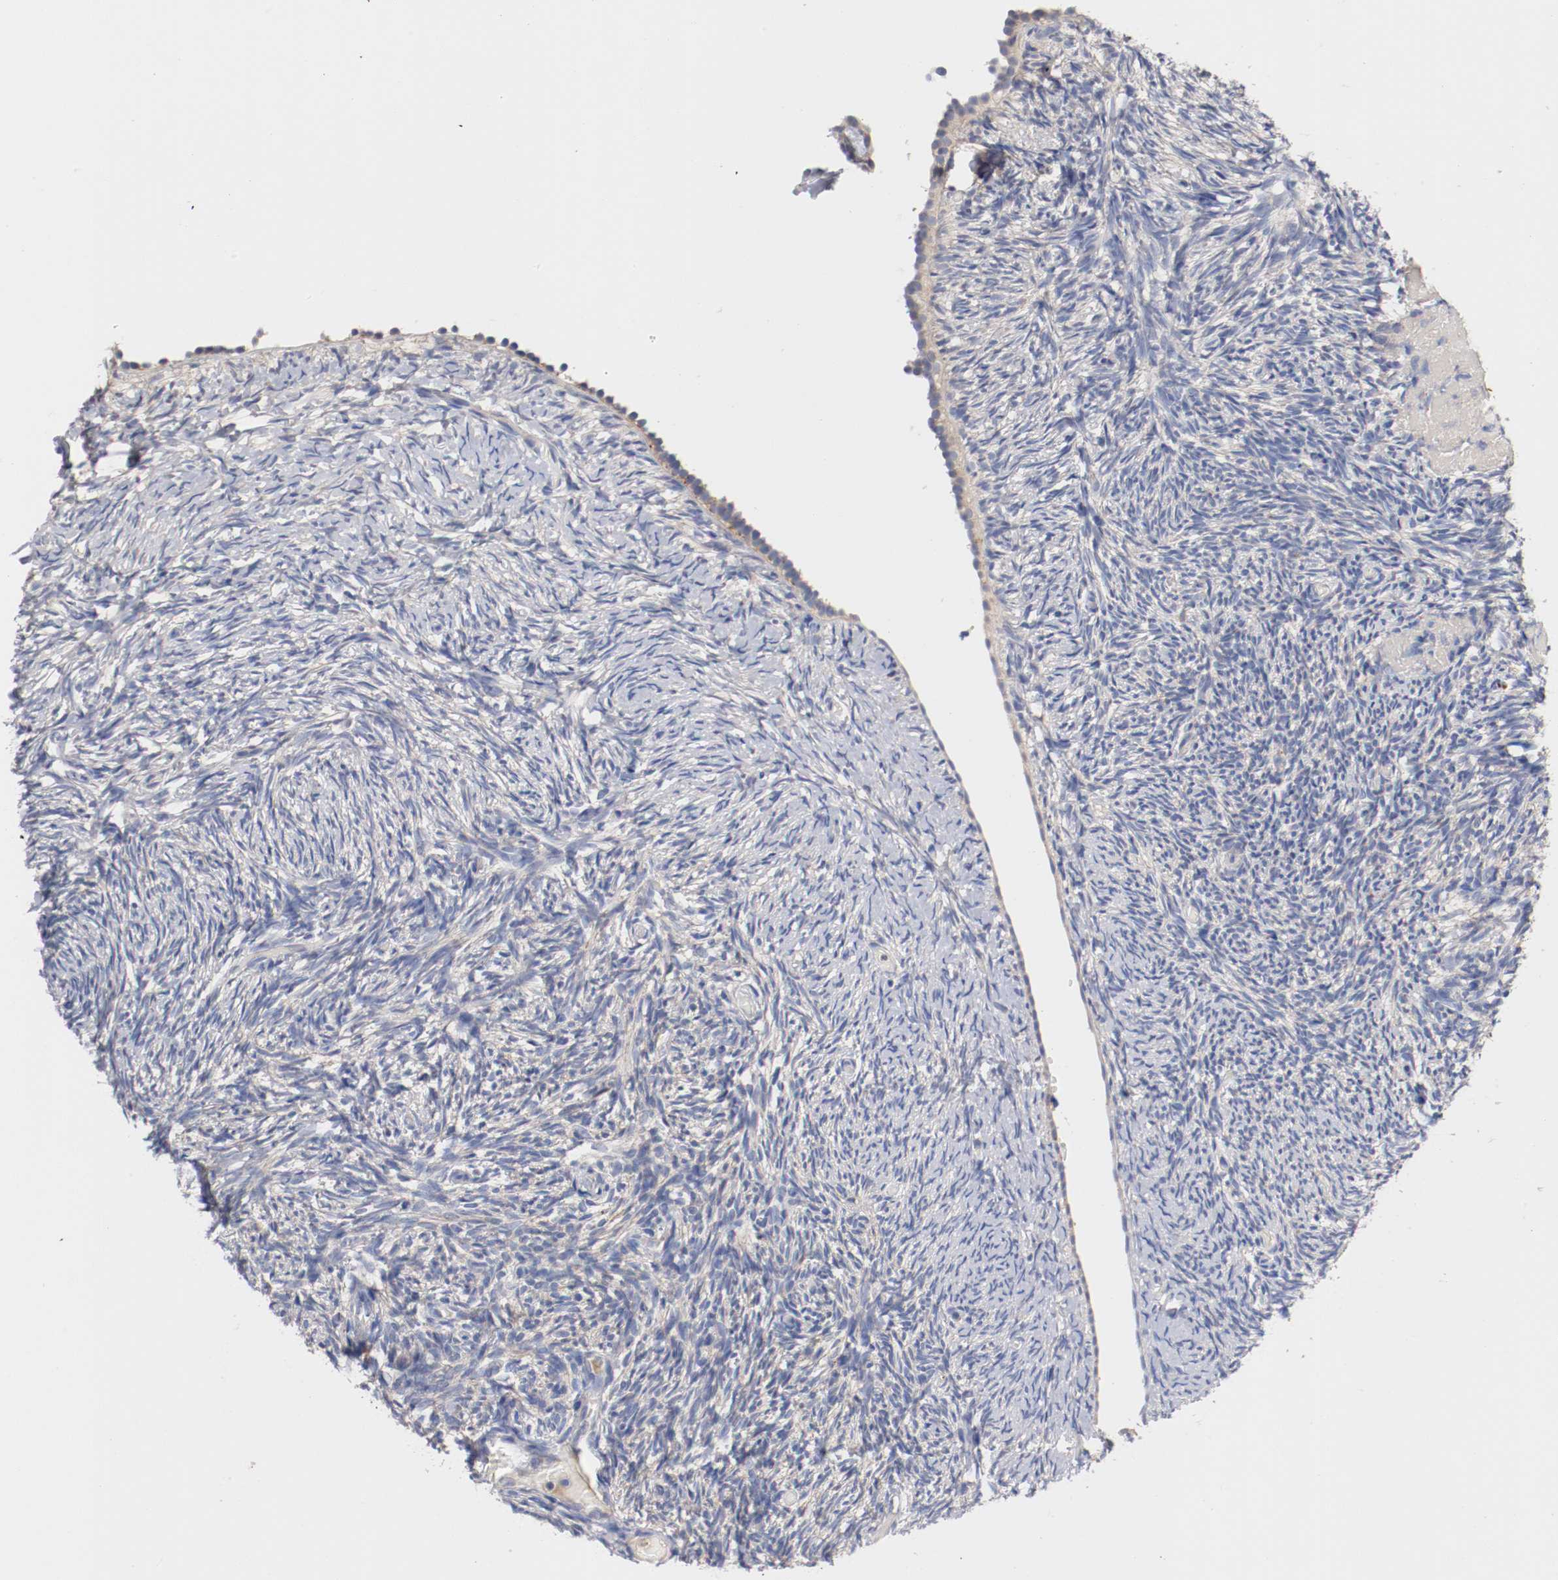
{"staining": {"intensity": "negative", "quantity": "none", "location": "none"}, "tissue": "ovary", "cell_type": "Follicle cells", "image_type": "normal", "snomed": [{"axis": "morphology", "description": "Normal tissue, NOS"}, {"axis": "topography", "description": "Ovary"}], "caption": "High power microscopy image of an IHC photomicrograph of benign ovary, revealing no significant staining in follicle cells. Nuclei are stained in blue.", "gene": "SEMA5A", "patient": {"sex": "female", "age": 60}}